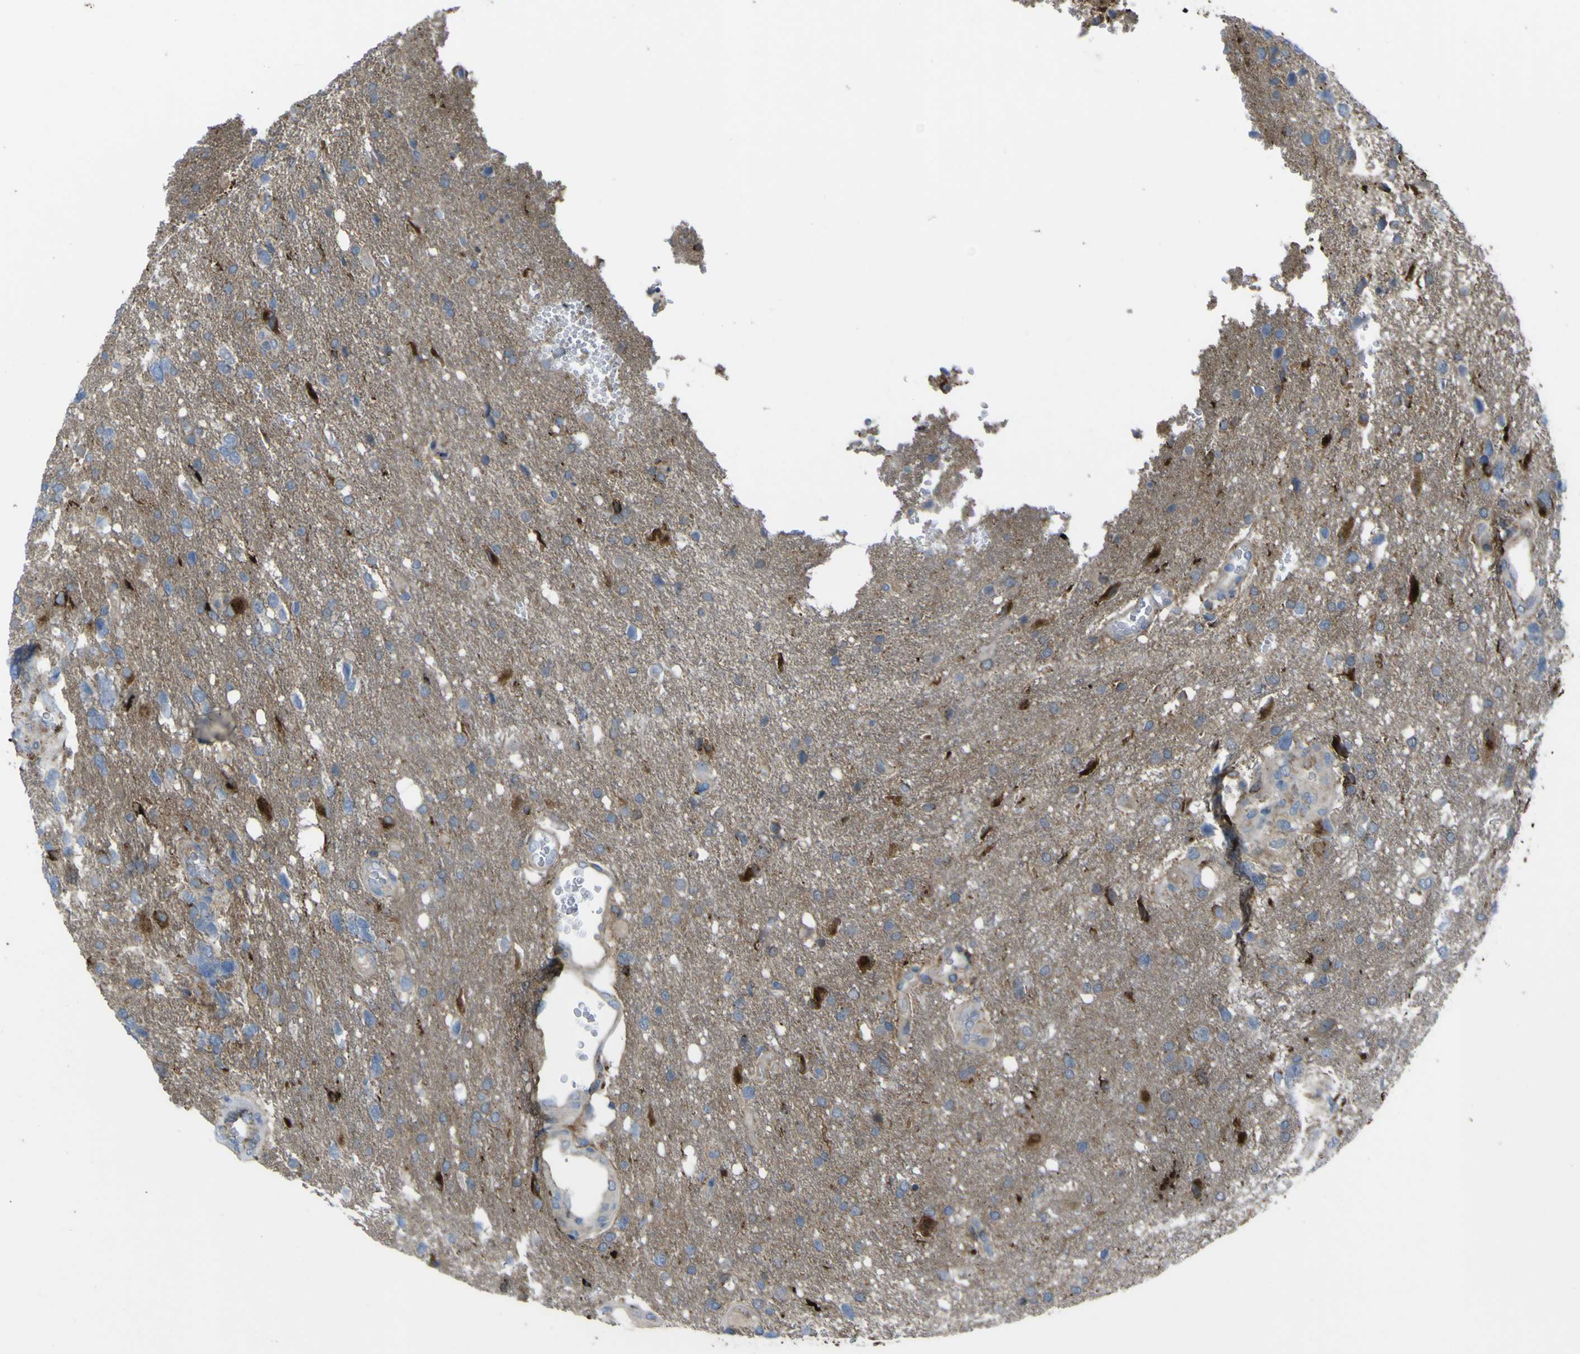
{"staining": {"intensity": "strong", "quantity": "<25%", "location": "cytoplasmic/membranous"}, "tissue": "glioma", "cell_type": "Tumor cells", "image_type": "cancer", "snomed": [{"axis": "morphology", "description": "Glioma, malignant, High grade"}, {"axis": "topography", "description": "Brain"}], "caption": "DAB immunohistochemical staining of human high-grade glioma (malignant) reveals strong cytoplasmic/membranous protein positivity in approximately <25% of tumor cells.", "gene": "CST3", "patient": {"sex": "female", "age": 58}}